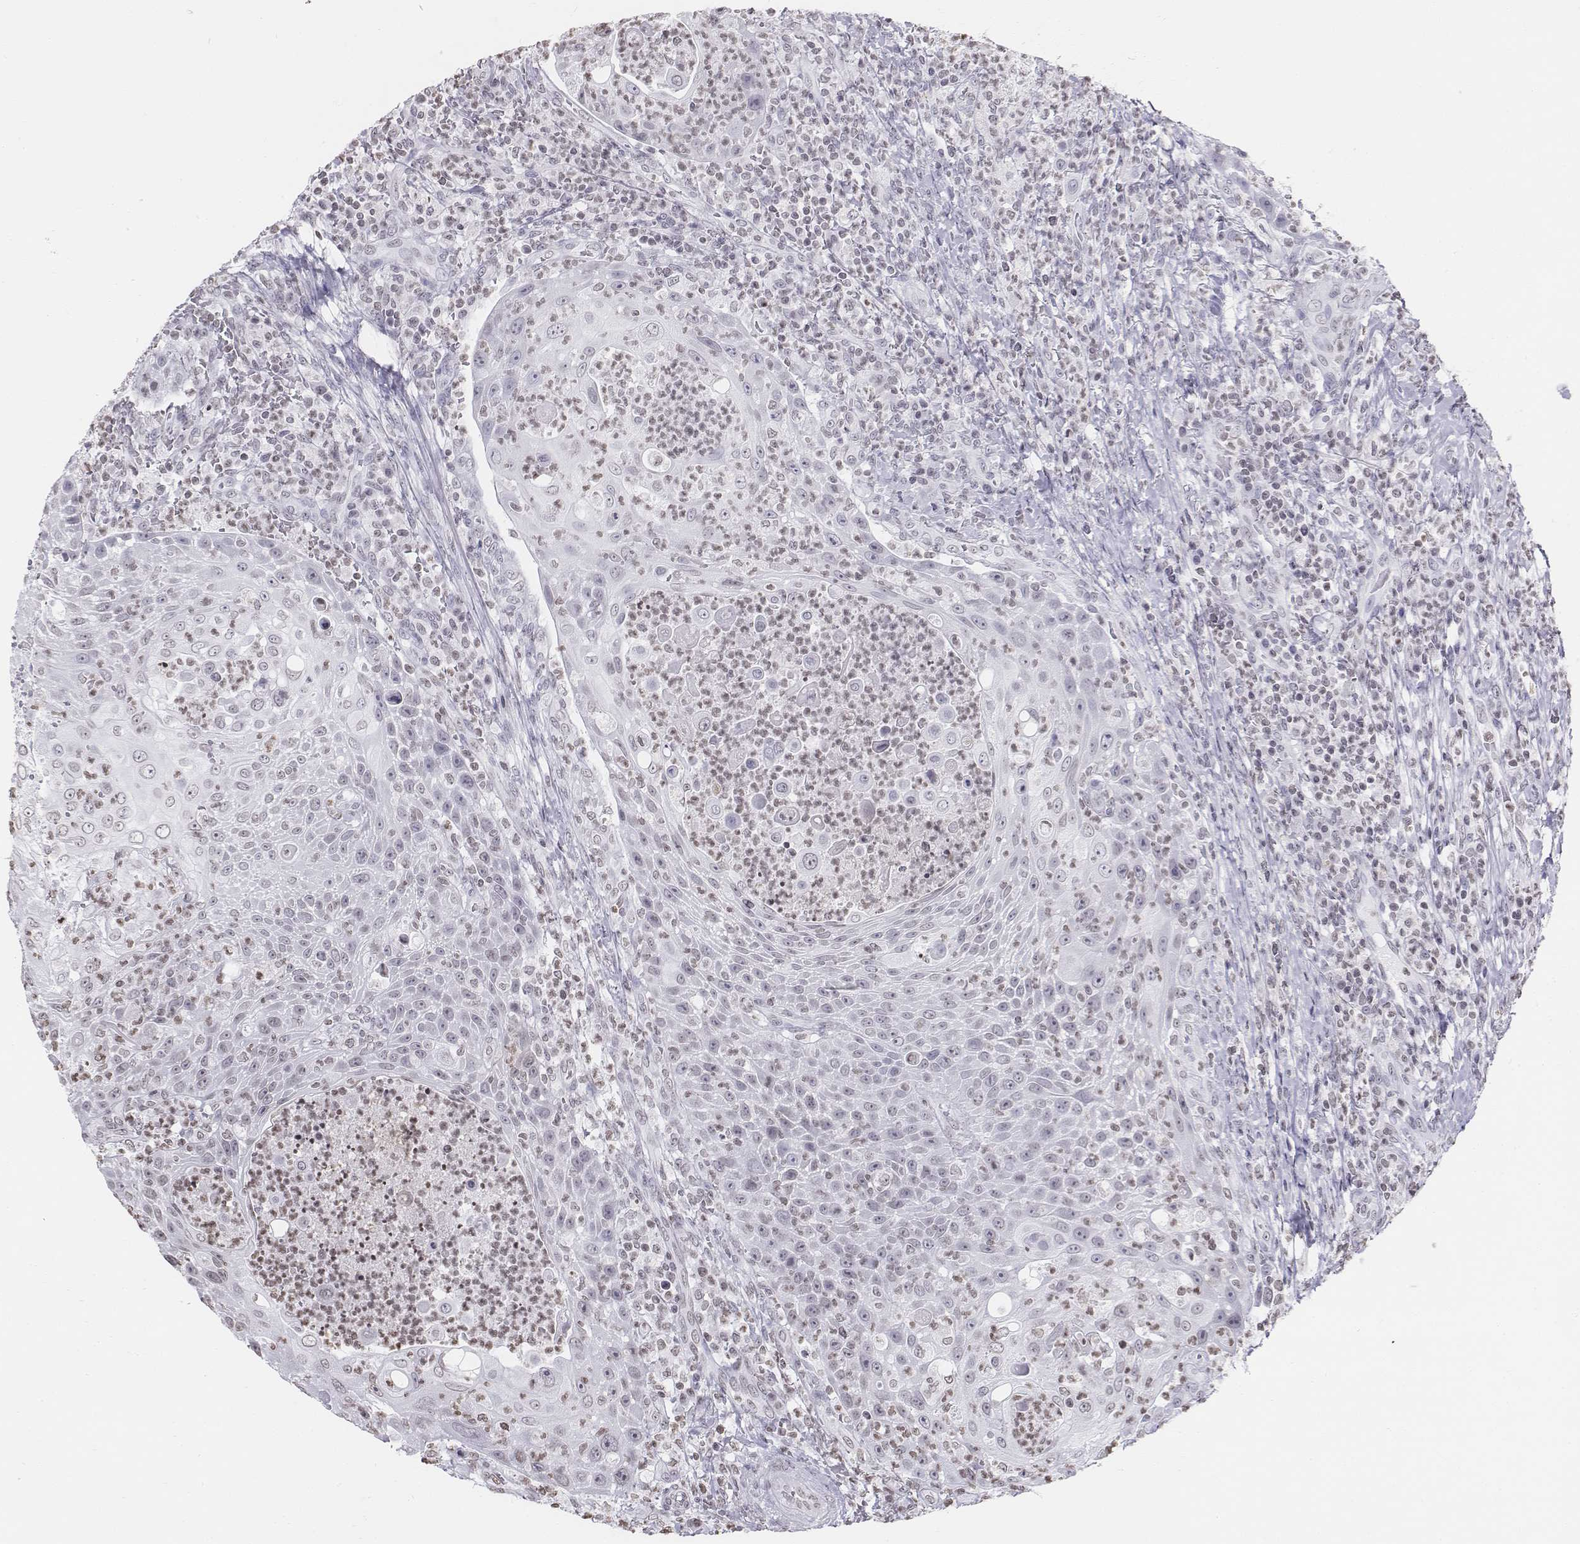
{"staining": {"intensity": "negative", "quantity": "none", "location": "none"}, "tissue": "head and neck cancer", "cell_type": "Tumor cells", "image_type": "cancer", "snomed": [{"axis": "morphology", "description": "Squamous cell carcinoma, NOS"}, {"axis": "topography", "description": "Head-Neck"}], "caption": "Immunohistochemistry (IHC) histopathology image of neoplastic tissue: human squamous cell carcinoma (head and neck) stained with DAB (3,3'-diaminobenzidine) shows no significant protein staining in tumor cells. (Brightfield microscopy of DAB (3,3'-diaminobenzidine) IHC at high magnification).", "gene": "BARHL1", "patient": {"sex": "male", "age": 69}}